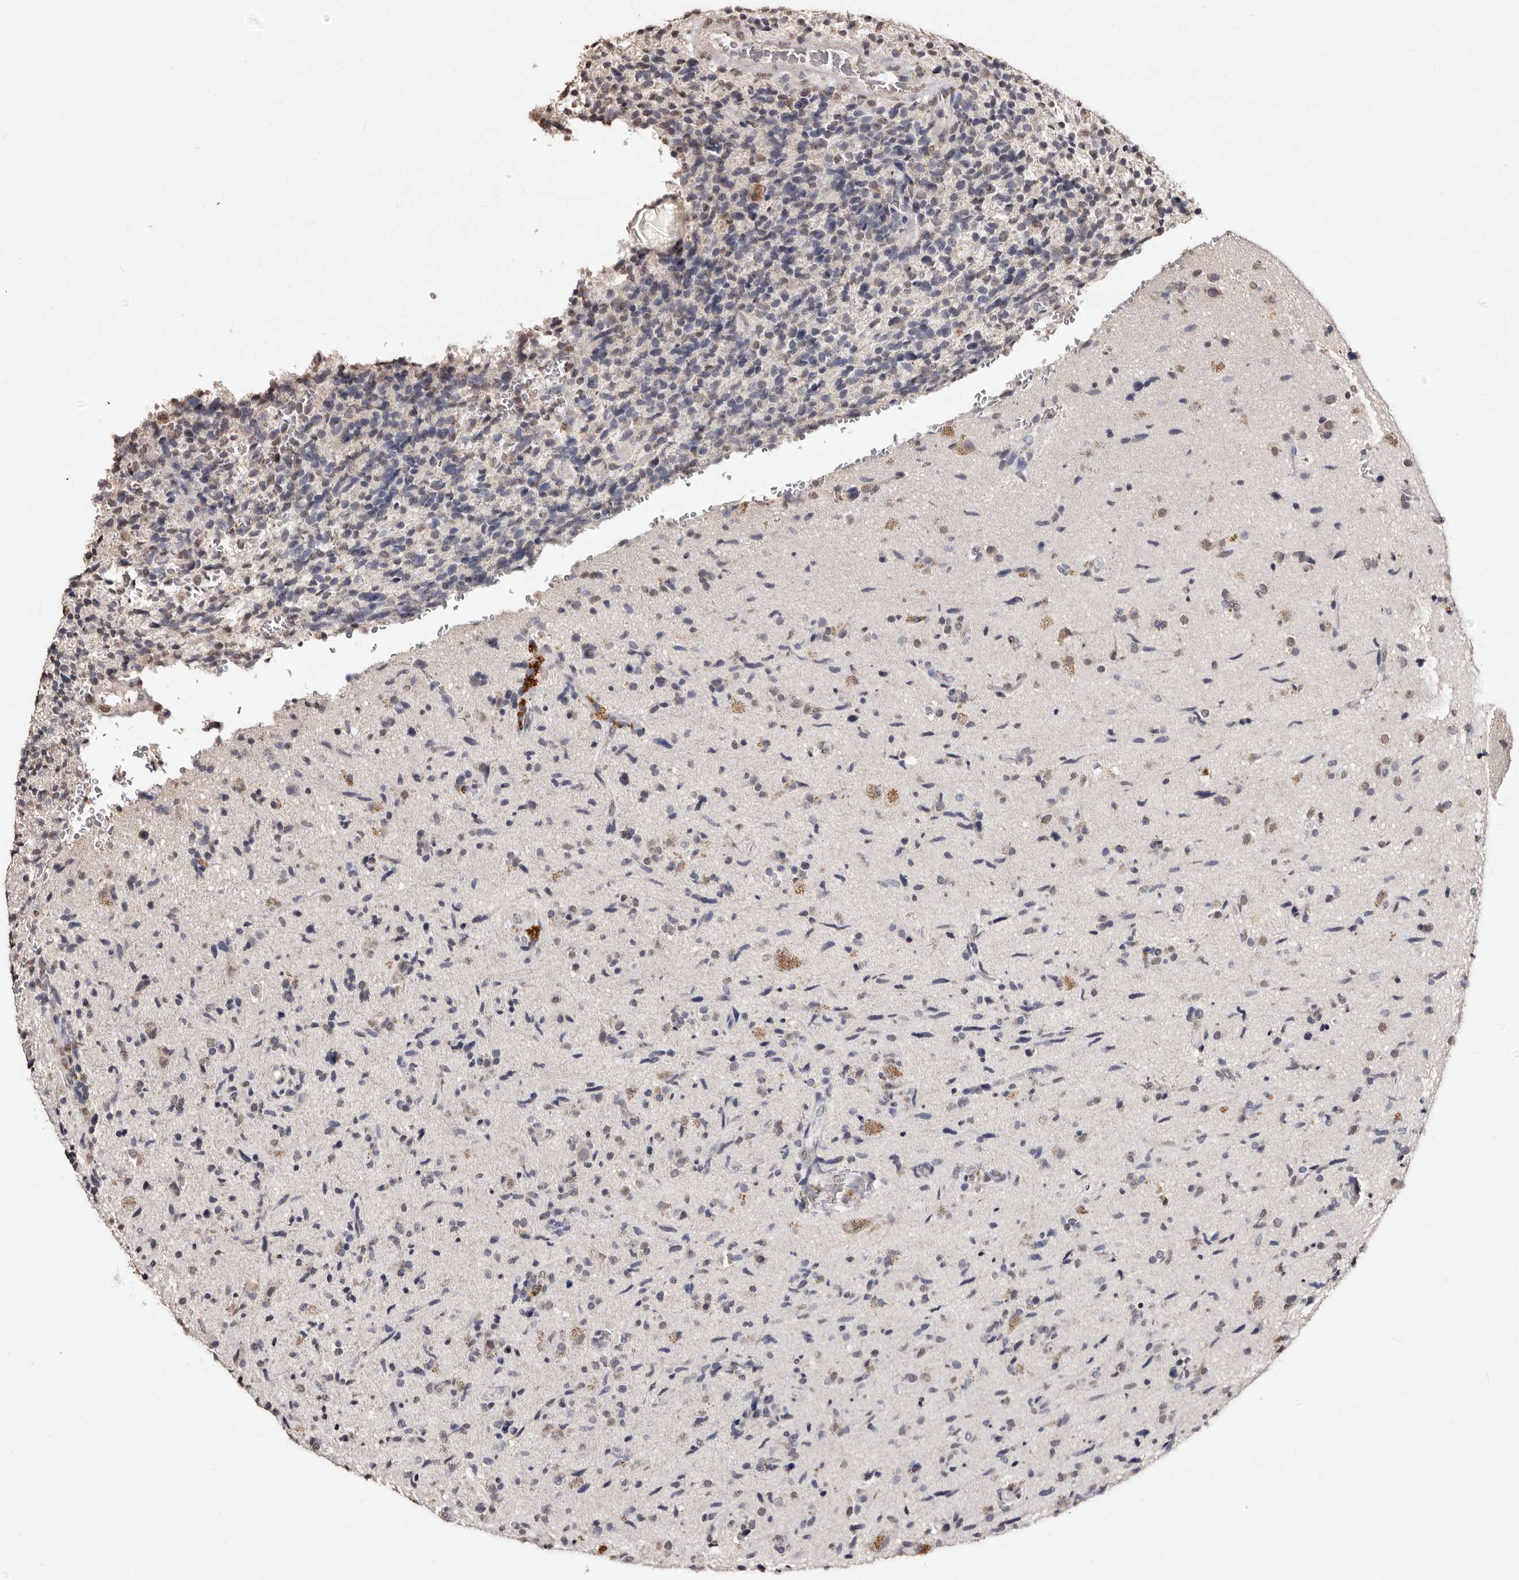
{"staining": {"intensity": "negative", "quantity": "none", "location": "none"}, "tissue": "glioma", "cell_type": "Tumor cells", "image_type": "cancer", "snomed": [{"axis": "morphology", "description": "Glioma, malignant, High grade"}, {"axis": "topography", "description": "Brain"}], "caption": "IHC photomicrograph of neoplastic tissue: human high-grade glioma (malignant) stained with DAB (3,3'-diaminobenzidine) exhibits no significant protein staining in tumor cells.", "gene": "ERBB4", "patient": {"sex": "male", "age": 72}}